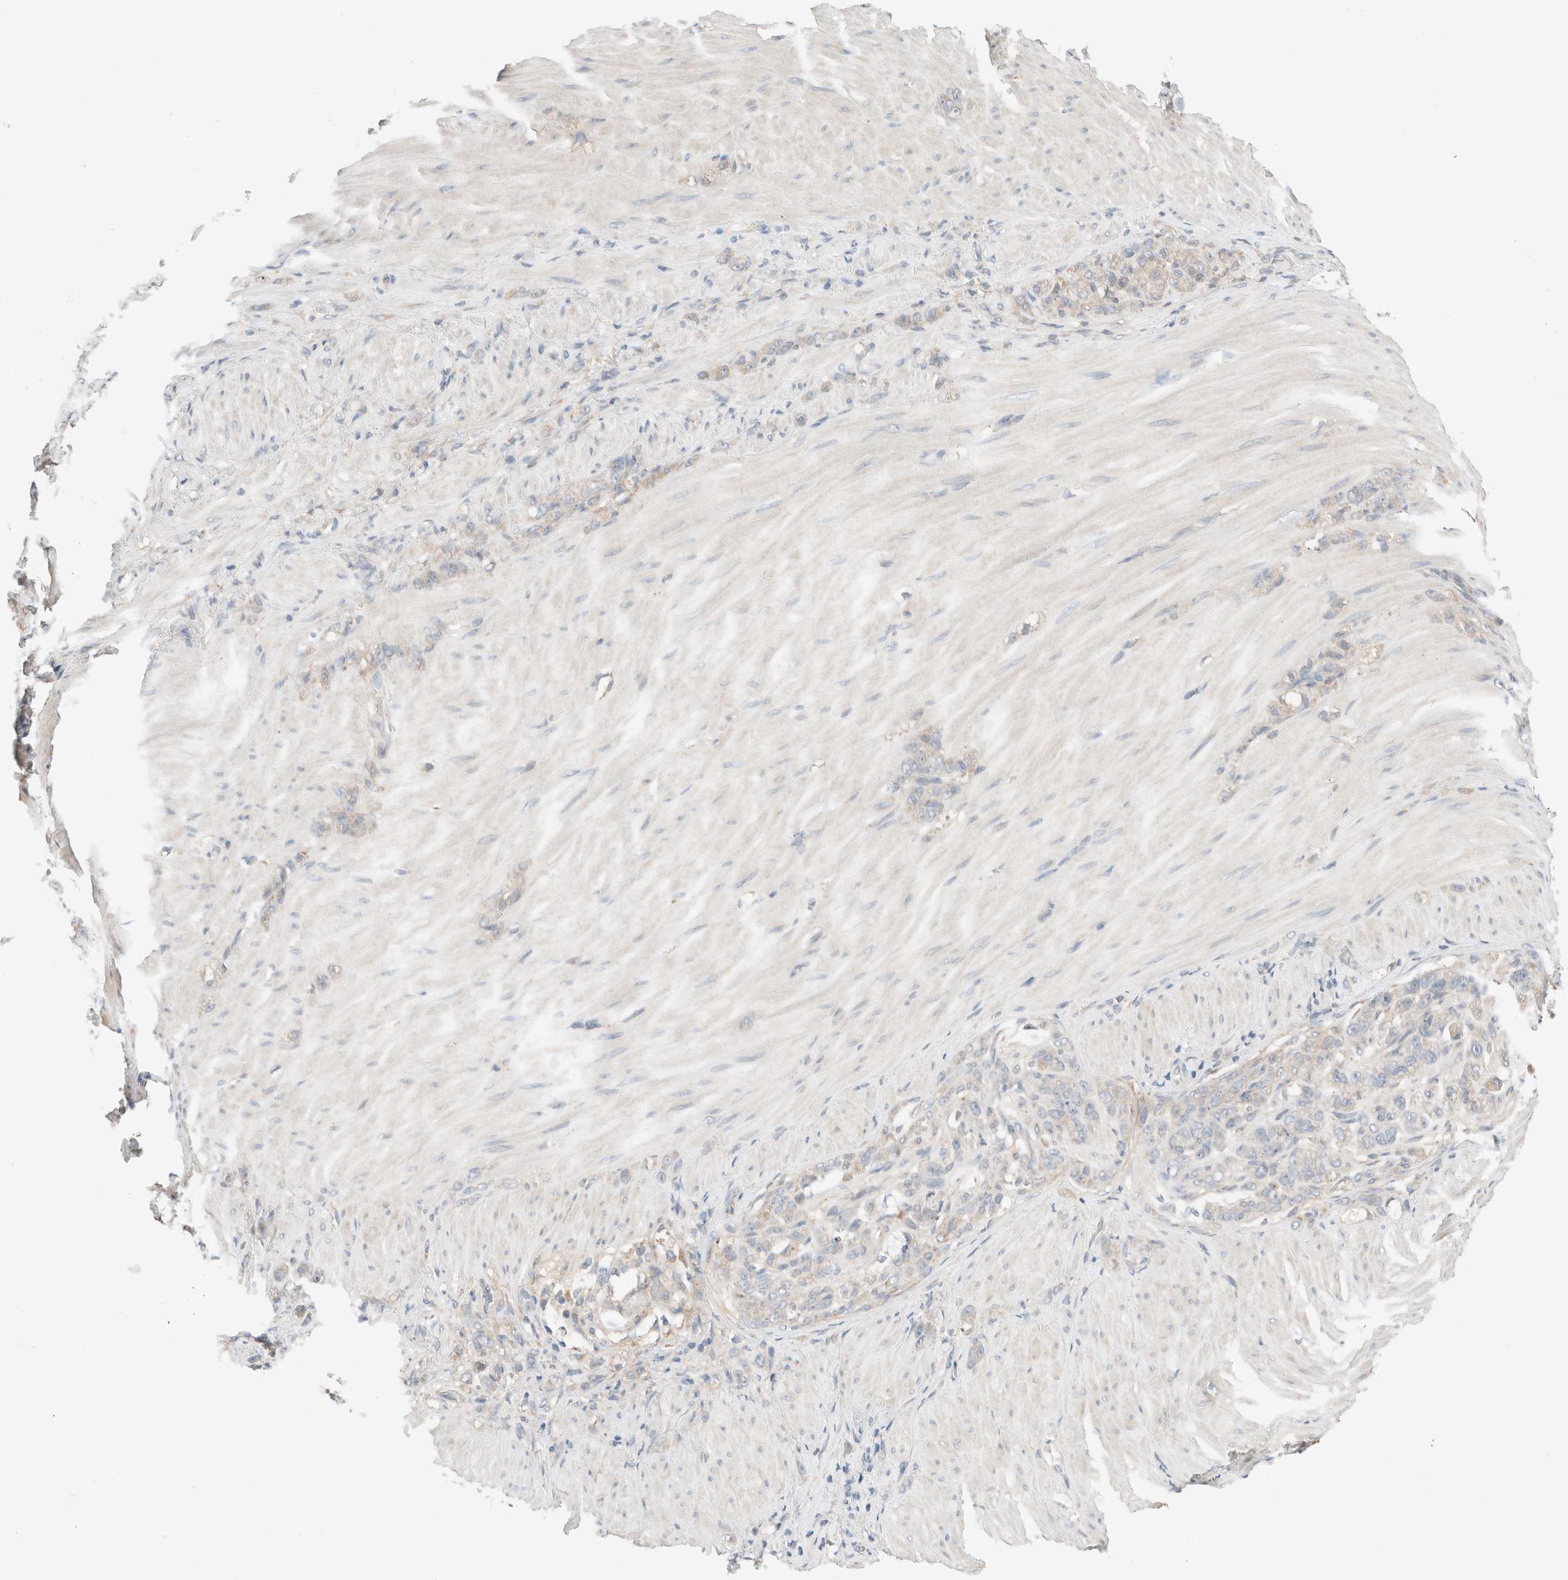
{"staining": {"intensity": "weak", "quantity": "<25%", "location": "cytoplasmic/membranous"}, "tissue": "stomach cancer", "cell_type": "Tumor cells", "image_type": "cancer", "snomed": [{"axis": "morphology", "description": "Normal tissue, NOS"}, {"axis": "morphology", "description": "Adenocarcinoma, NOS"}, {"axis": "topography", "description": "Stomach"}], "caption": "Immunohistochemical staining of stomach adenocarcinoma exhibits no significant positivity in tumor cells.", "gene": "PCM1", "patient": {"sex": "male", "age": 82}}